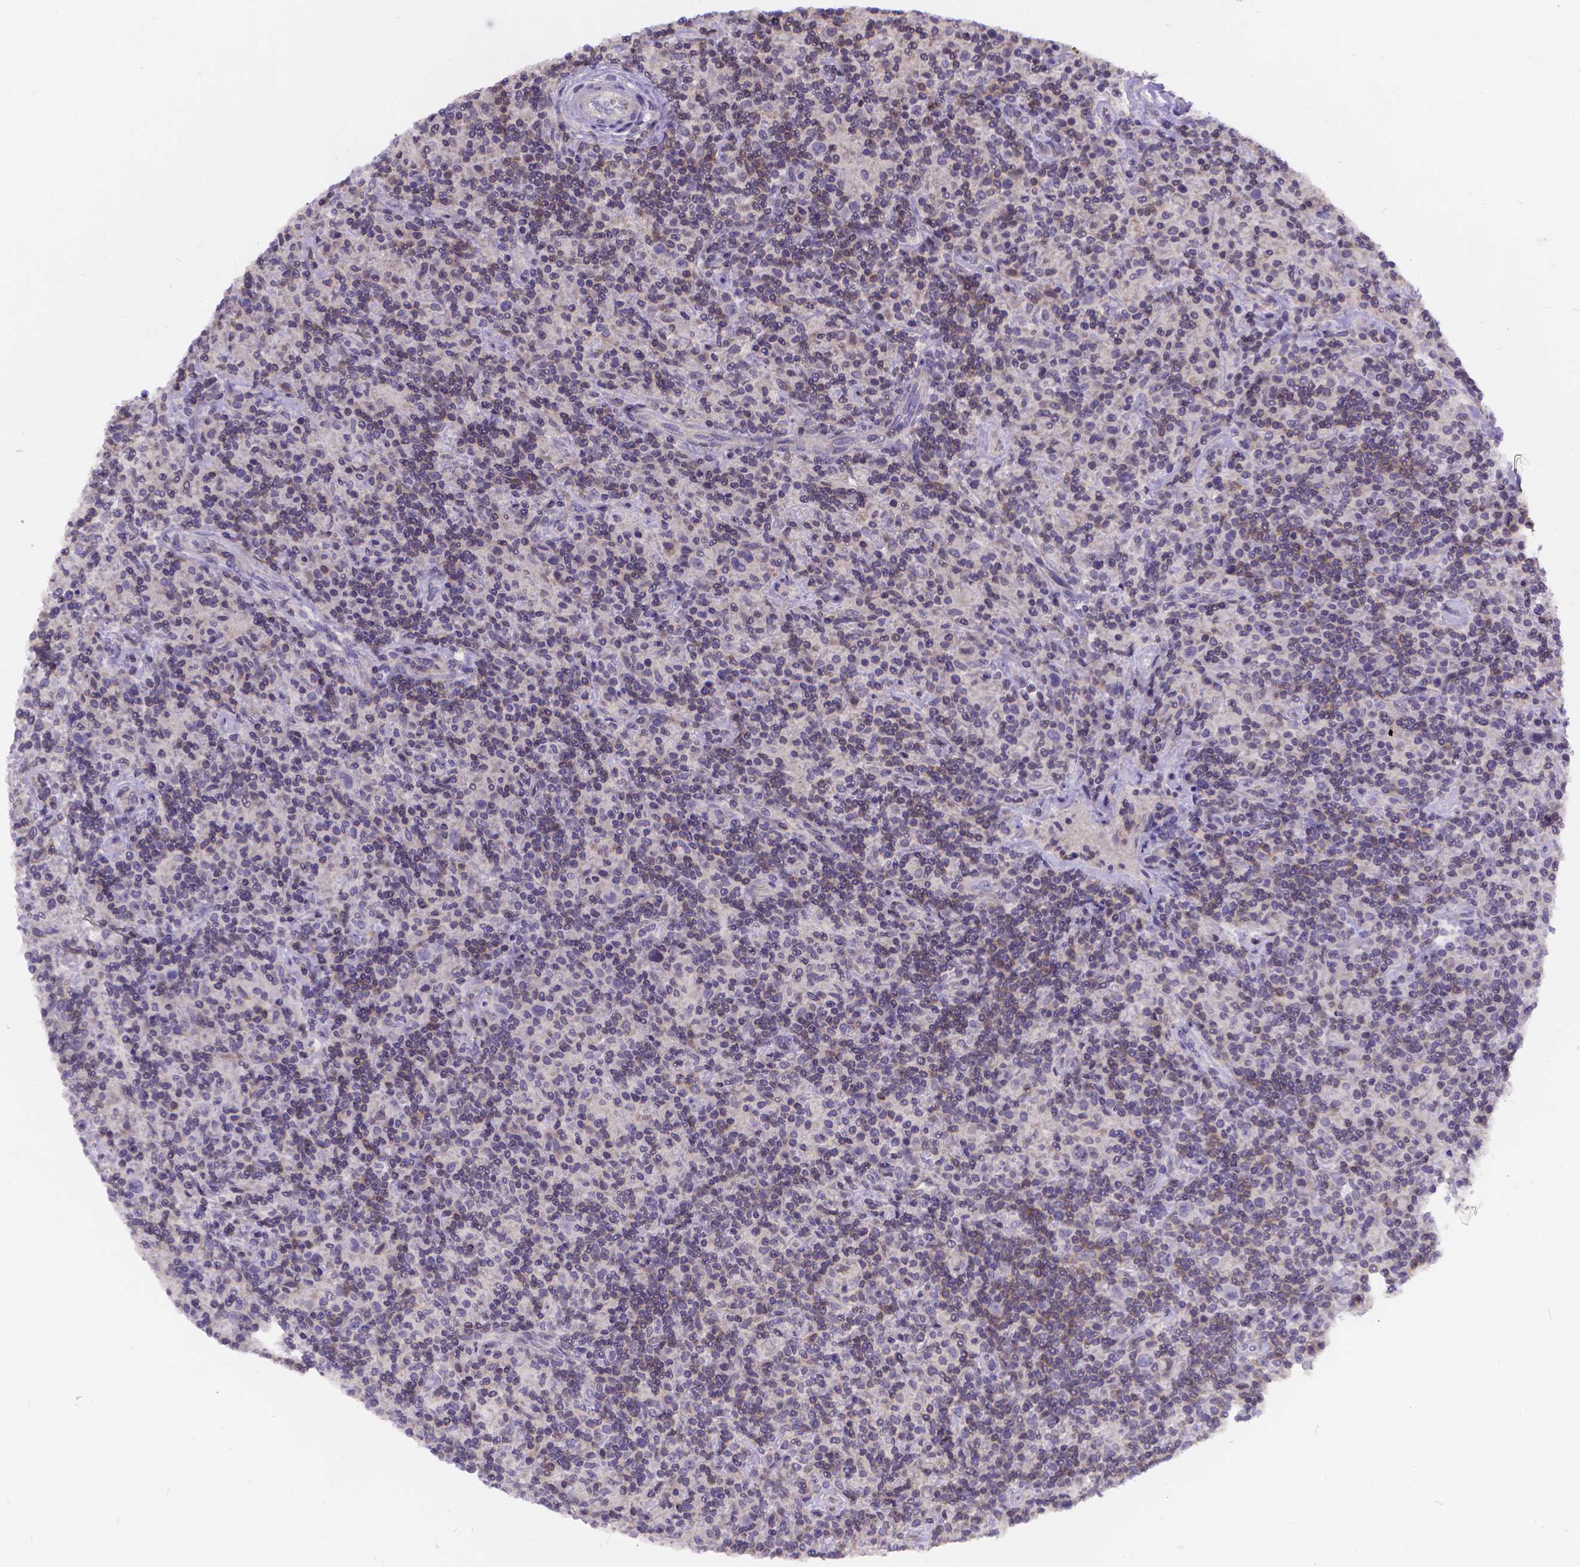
{"staining": {"intensity": "negative", "quantity": "none", "location": "none"}, "tissue": "lymphoma", "cell_type": "Tumor cells", "image_type": "cancer", "snomed": [{"axis": "morphology", "description": "Hodgkin's disease, NOS"}, {"axis": "topography", "description": "Lymph node"}], "caption": "IHC image of human lymphoma stained for a protein (brown), which reveals no staining in tumor cells.", "gene": "GLRB", "patient": {"sex": "male", "age": 70}}